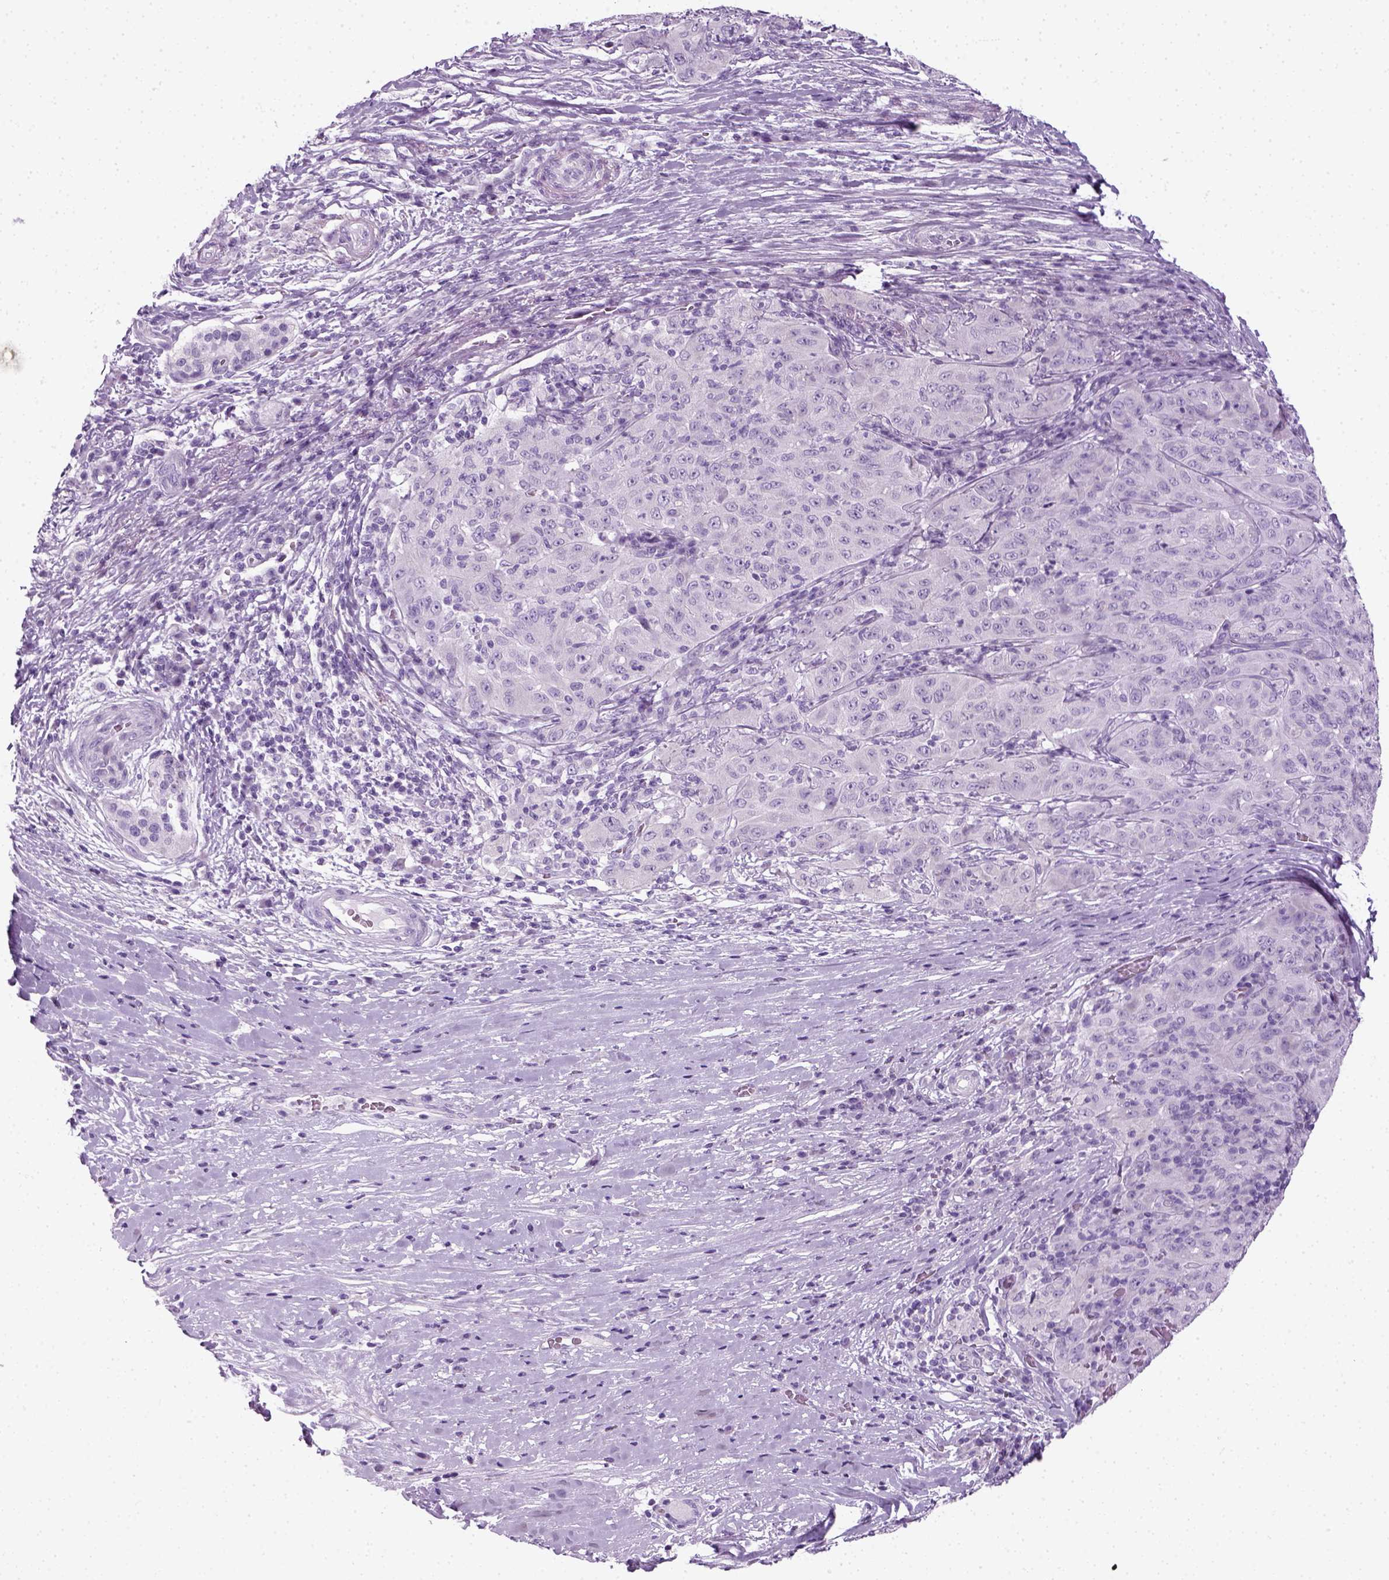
{"staining": {"intensity": "negative", "quantity": "none", "location": "none"}, "tissue": "pancreatic cancer", "cell_type": "Tumor cells", "image_type": "cancer", "snomed": [{"axis": "morphology", "description": "Adenocarcinoma, NOS"}, {"axis": "topography", "description": "Pancreas"}], "caption": "A high-resolution micrograph shows immunohistochemistry staining of pancreatic cancer (adenocarcinoma), which exhibits no significant staining in tumor cells.", "gene": "SLC12A5", "patient": {"sex": "male", "age": 63}}